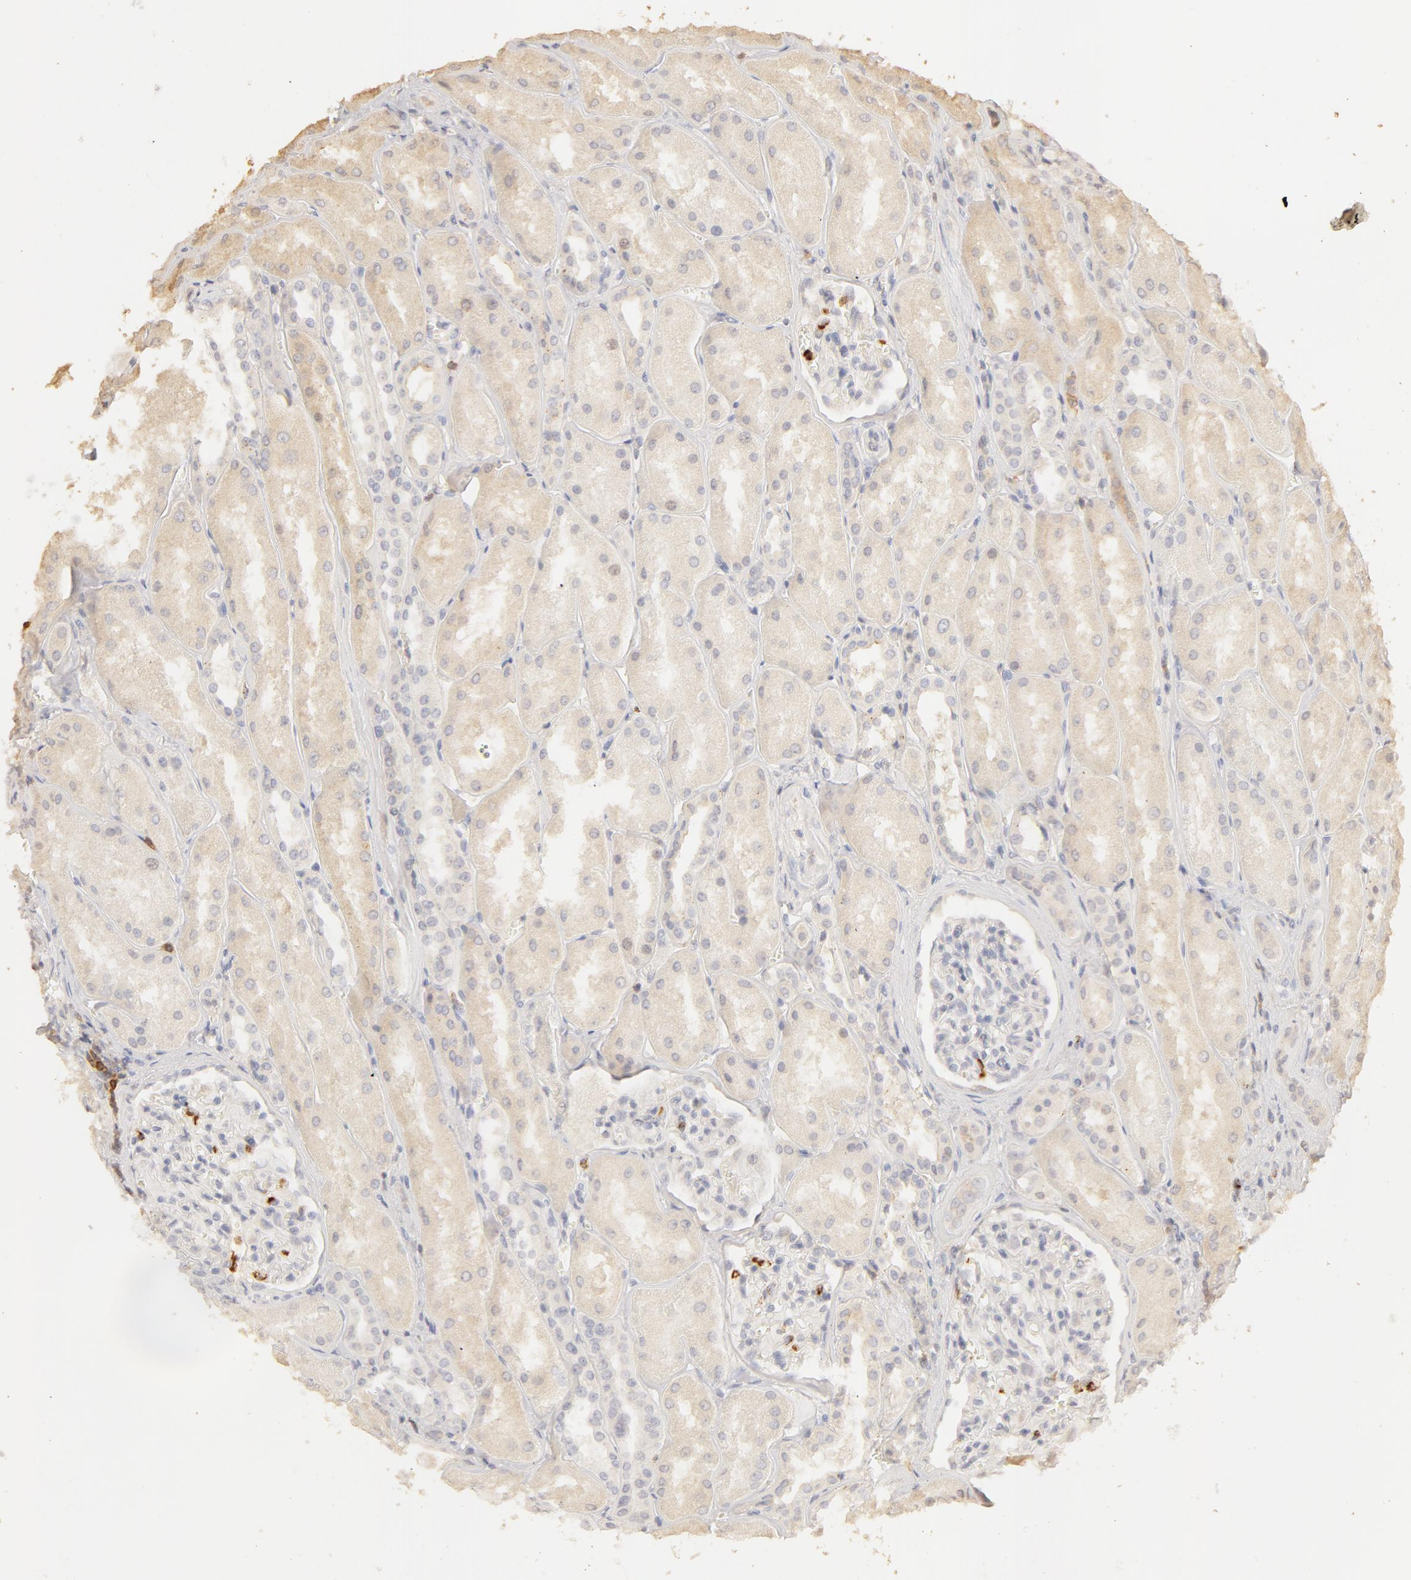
{"staining": {"intensity": "moderate", "quantity": "<25%", "location": "cytoplasmic/membranous"}, "tissue": "kidney", "cell_type": "Cells in glomeruli", "image_type": "normal", "snomed": [{"axis": "morphology", "description": "Normal tissue, NOS"}, {"axis": "topography", "description": "Kidney"}], "caption": "Brown immunohistochemical staining in normal kidney exhibits moderate cytoplasmic/membranous staining in about <25% of cells in glomeruli.", "gene": "C1R", "patient": {"sex": "male", "age": 61}}